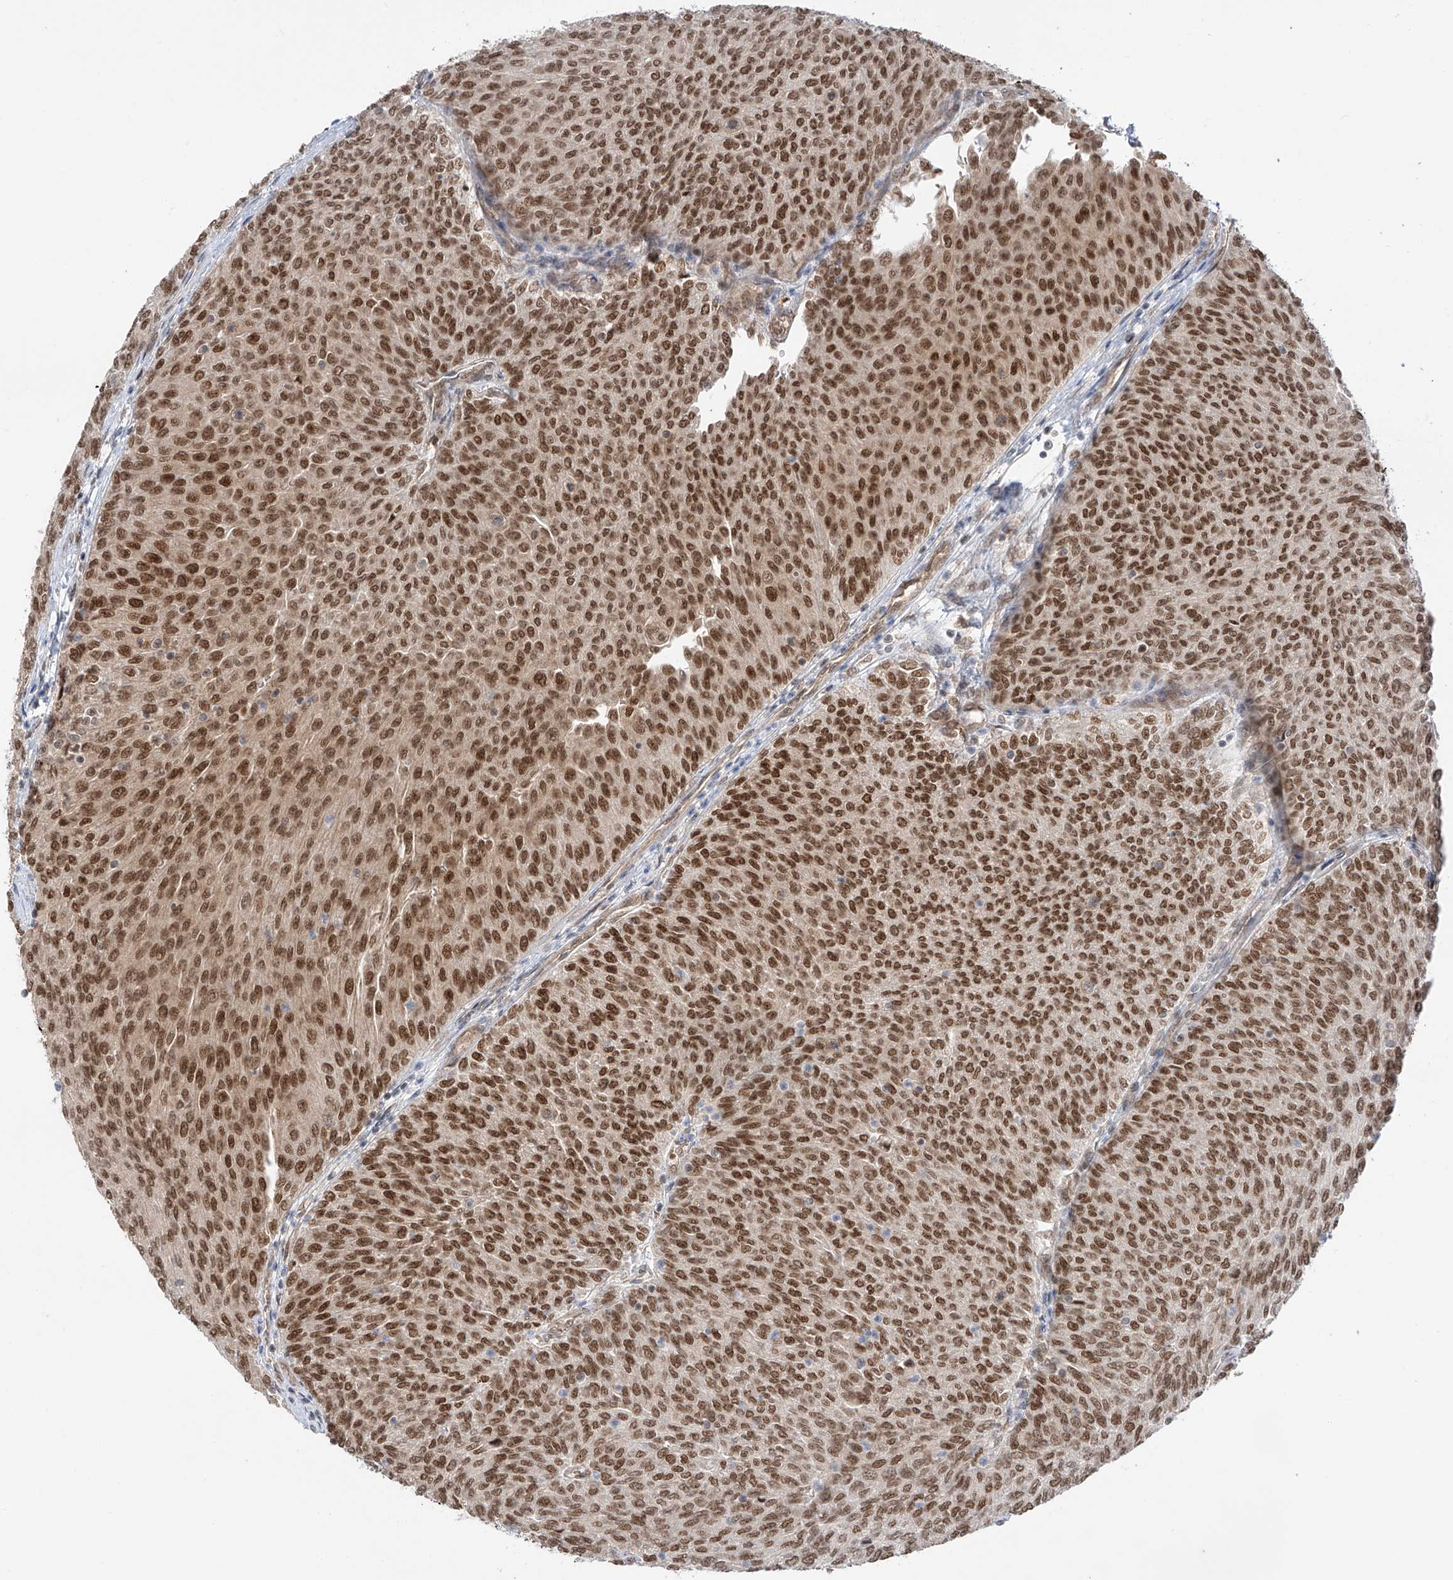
{"staining": {"intensity": "strong", "quantity": ">75%", "location": "nuclear"}, "tissue": "urothelial cancer", "cell_type": "Tumor cells", "image_type": "cancer", "snomed": [{"axis": "morphology", "description": "Urothelial carcinoma, Low grade"}, {"axis": "topography", "description": "Urinary bladder"}], "caption": "Urothelial cancer stained for a protein demonstrates strong nuclear positivity in tumor cells. The protein of interest is shown in brown color, while the nuclei are stained blue.", "gene": "POGK", "patient": {"sex": "female", "age": 79}}